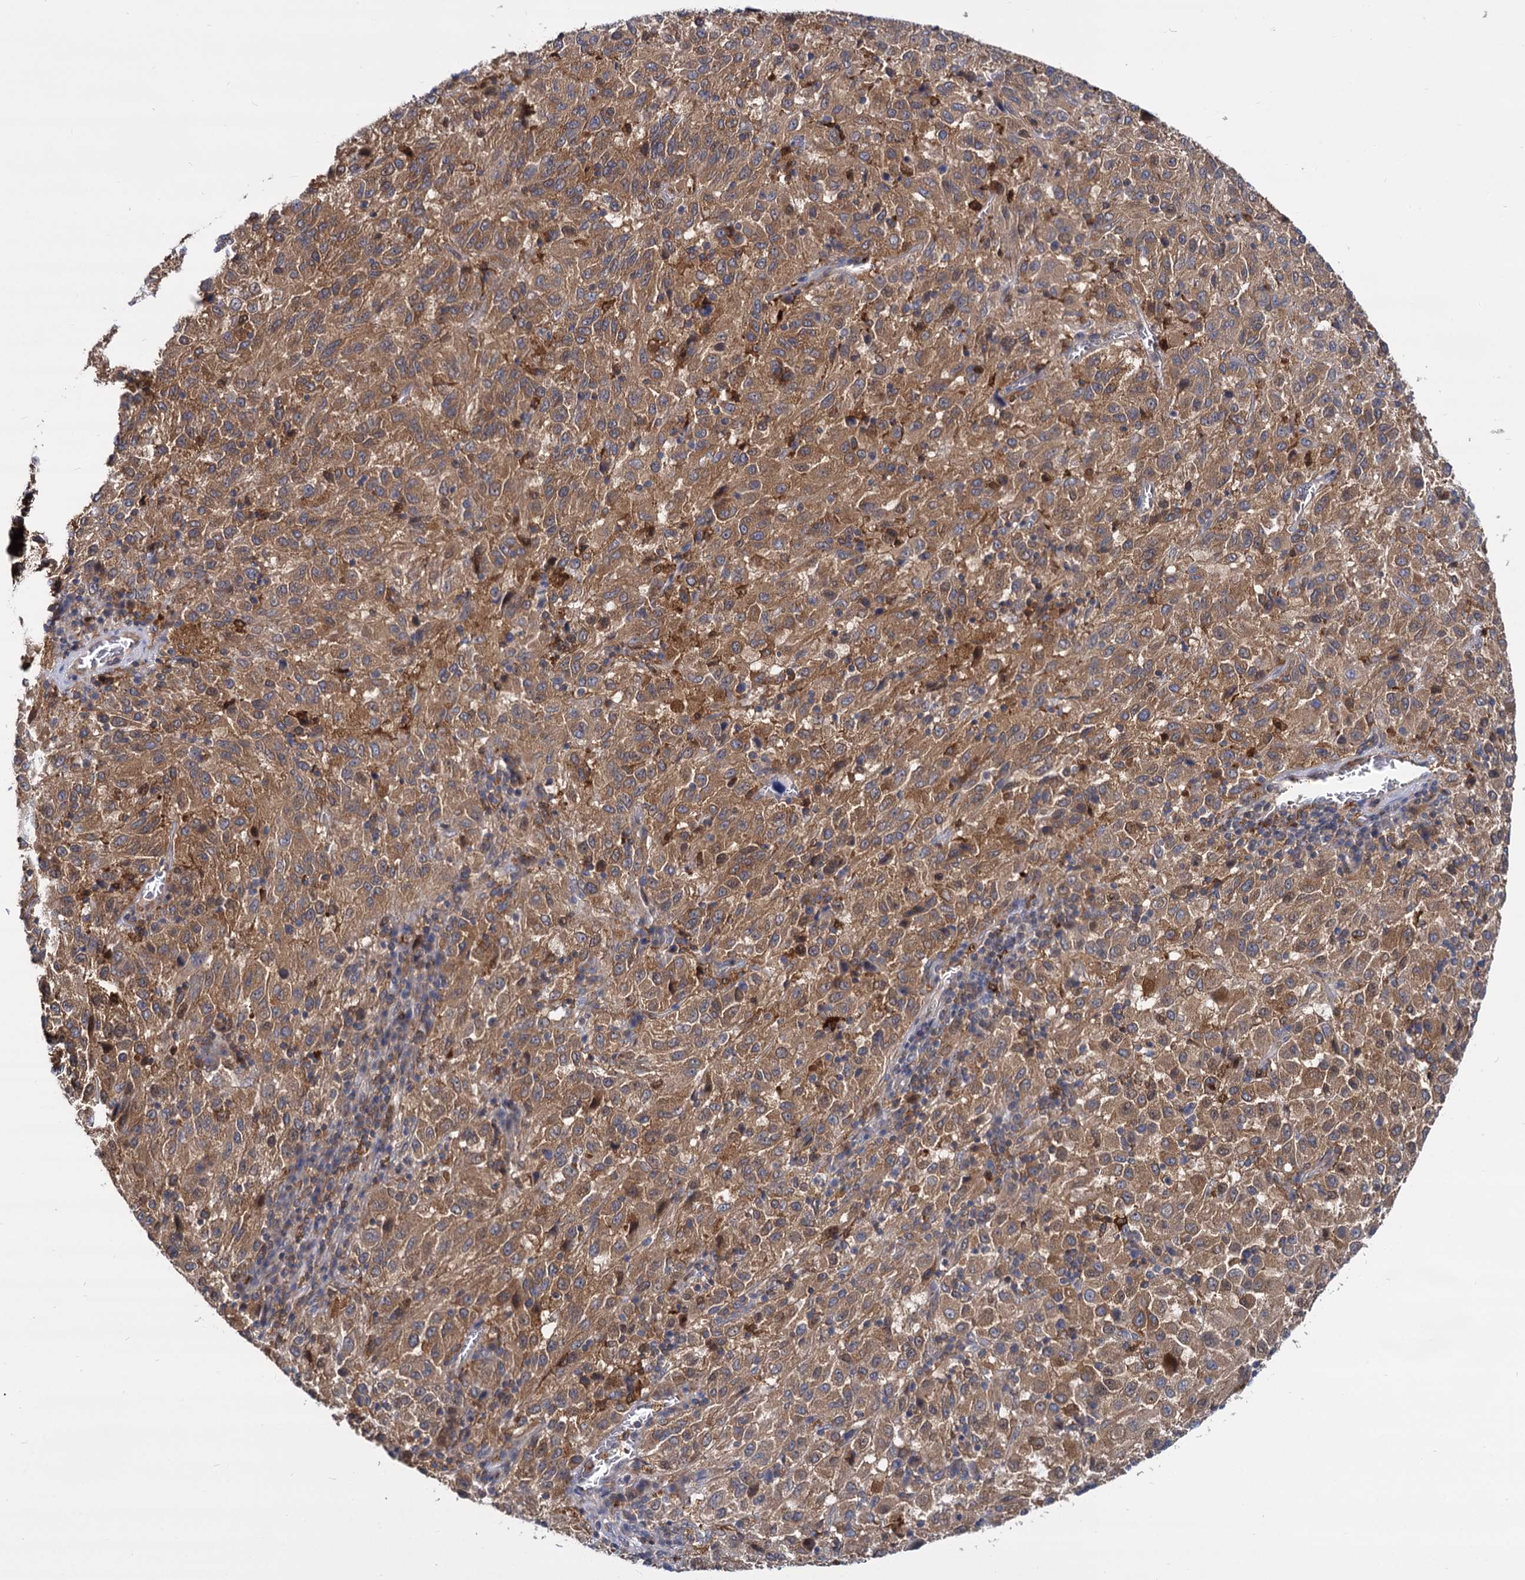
{"staining": {"intensity": "moderate", "quantity": ">75%", "location": "cytoplasmic/membranous"}, "tissue": "melanoma", "cell_type": "Tumor cells", "image_type": "cancer", "snomed": [{"axis": "morphology", "description": "Malignant melanoma, Metastatic site"}, {"axis": "topography", "description": "Lung"}], "caption": "High-power microscopy captured an immunohistochemistry histopathology image of melanoma, revealing moderate cytoplasmic/membranous staining in approximately >75% of tumor cells. (Brightfield microscopy of DAB IHC at high magnification).", "gene": "GCLC", "patient": {"sex": "male", "age": 64}}